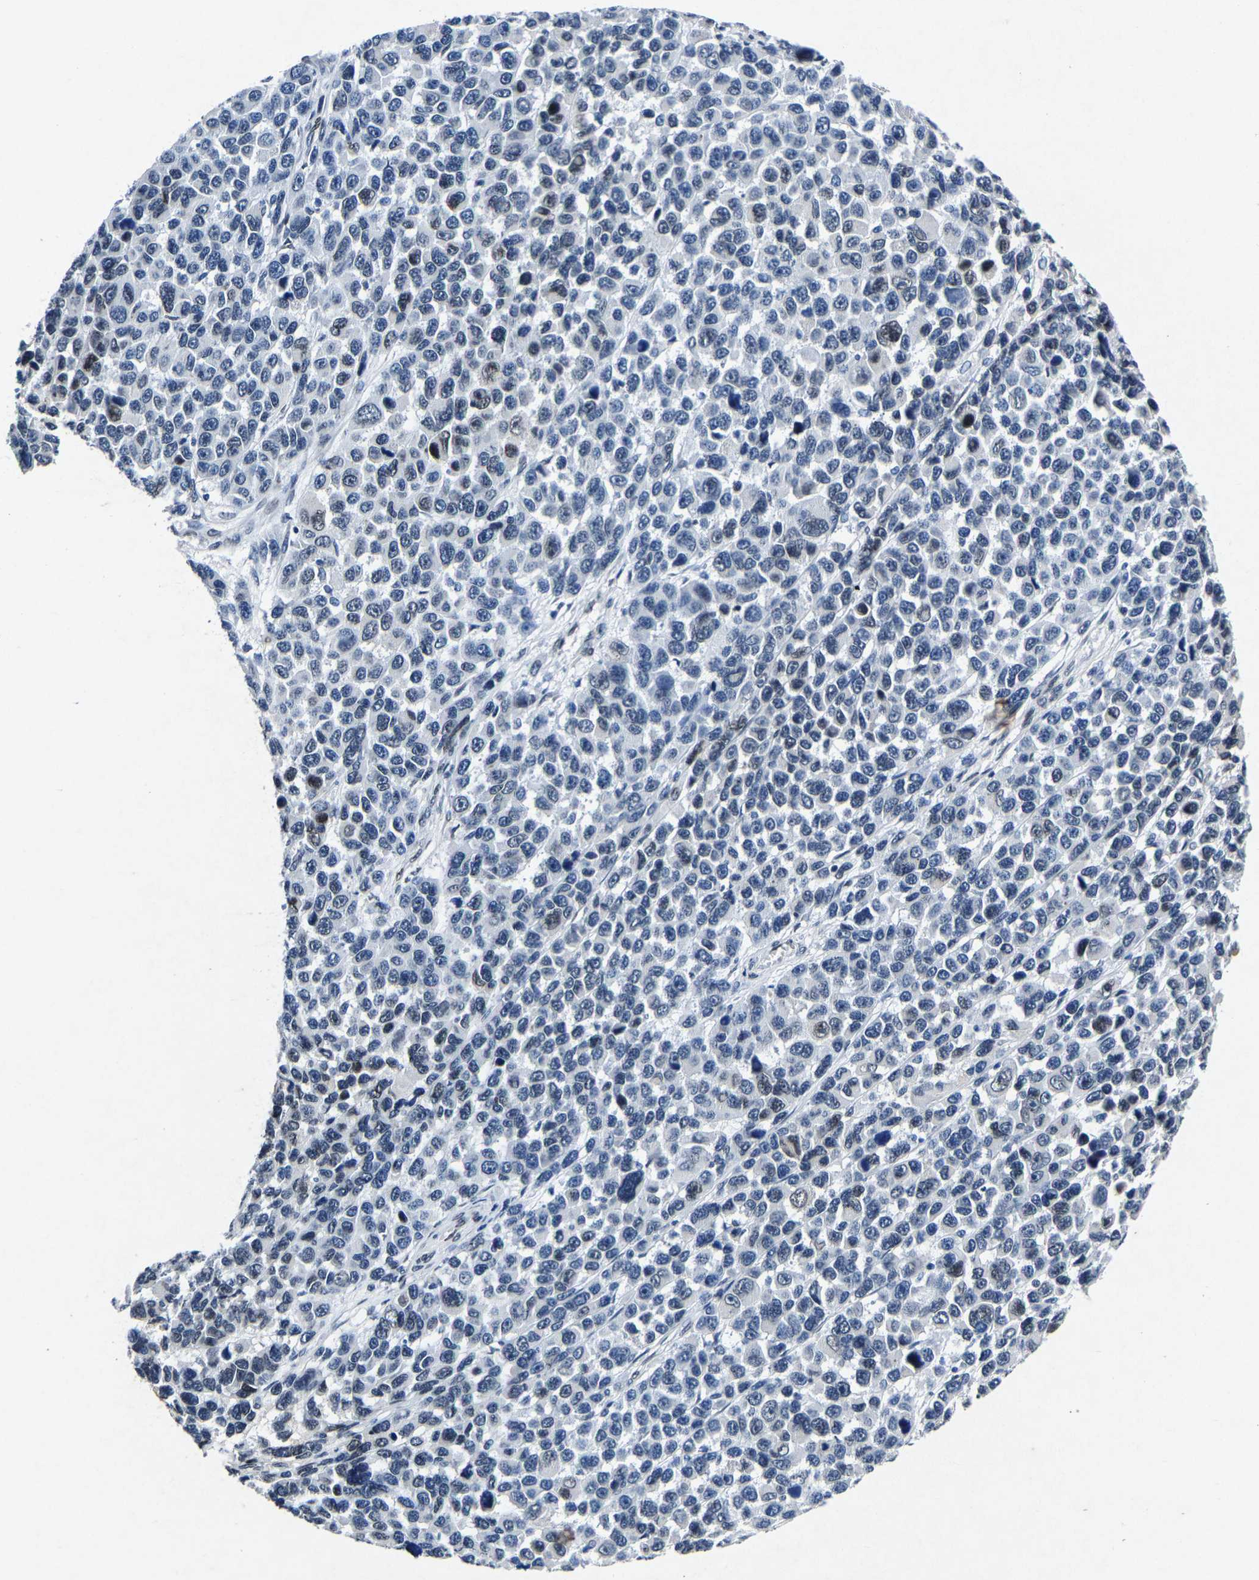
{"staining": {"intensity": "negative", "quantity": "none", "location": "none"}, "tissue": "melanoma", "cell_type": "Tumor cells", "image_type": "cancer", "snomed": [{"axis": "morphology", "description": "Malignant melanoma, NOS"}, {"axis": "topography", "description": "Skin"}], "caption": "This is an IHC image of human melanoma. There is no expression in tumor cells.", "gene": "UBN2", "patient": {"sex": "male", "age": 53}}